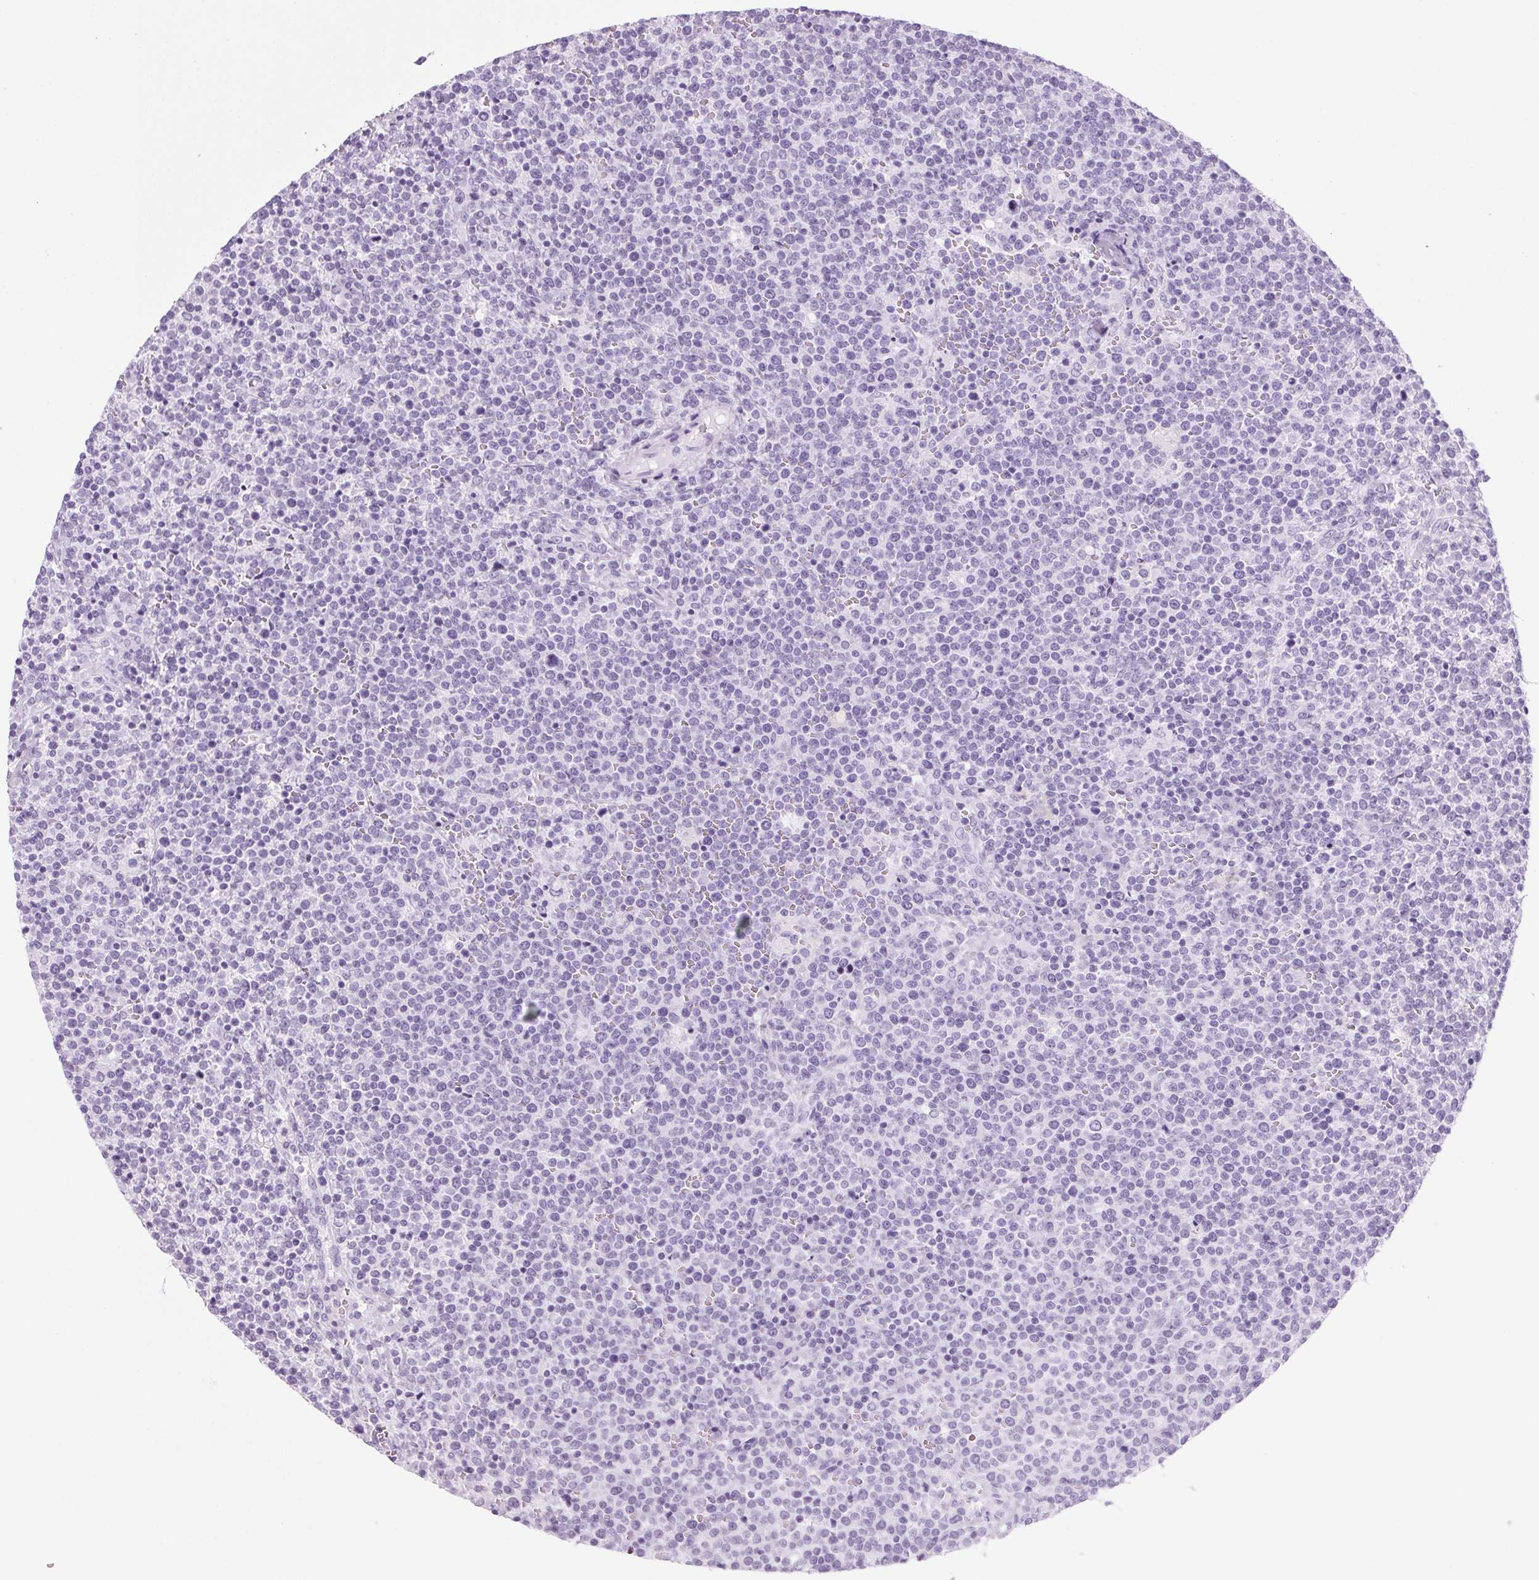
{"staining": {"intensity": "negative", "quantity": "none", "location": "none"}, "tissue": "lymphoma", "cell_type": "Tumor cells", "image_type": "cancer", "snomed": [{"axis": "morphology", "description": "Malignant lymphoma, non-Hodgkin's type, High grade"}, {"axis": "topography", "description": "Lymph node"}], "caption": "The image reveals no staining of tumor cells in lymphoma. The staining is performed using DAB brown chromogen with nuclei counter-stained in using hematoxylin.", "gene": "PPP1R1A", "patient": {"sex": "male", "age": 61}}